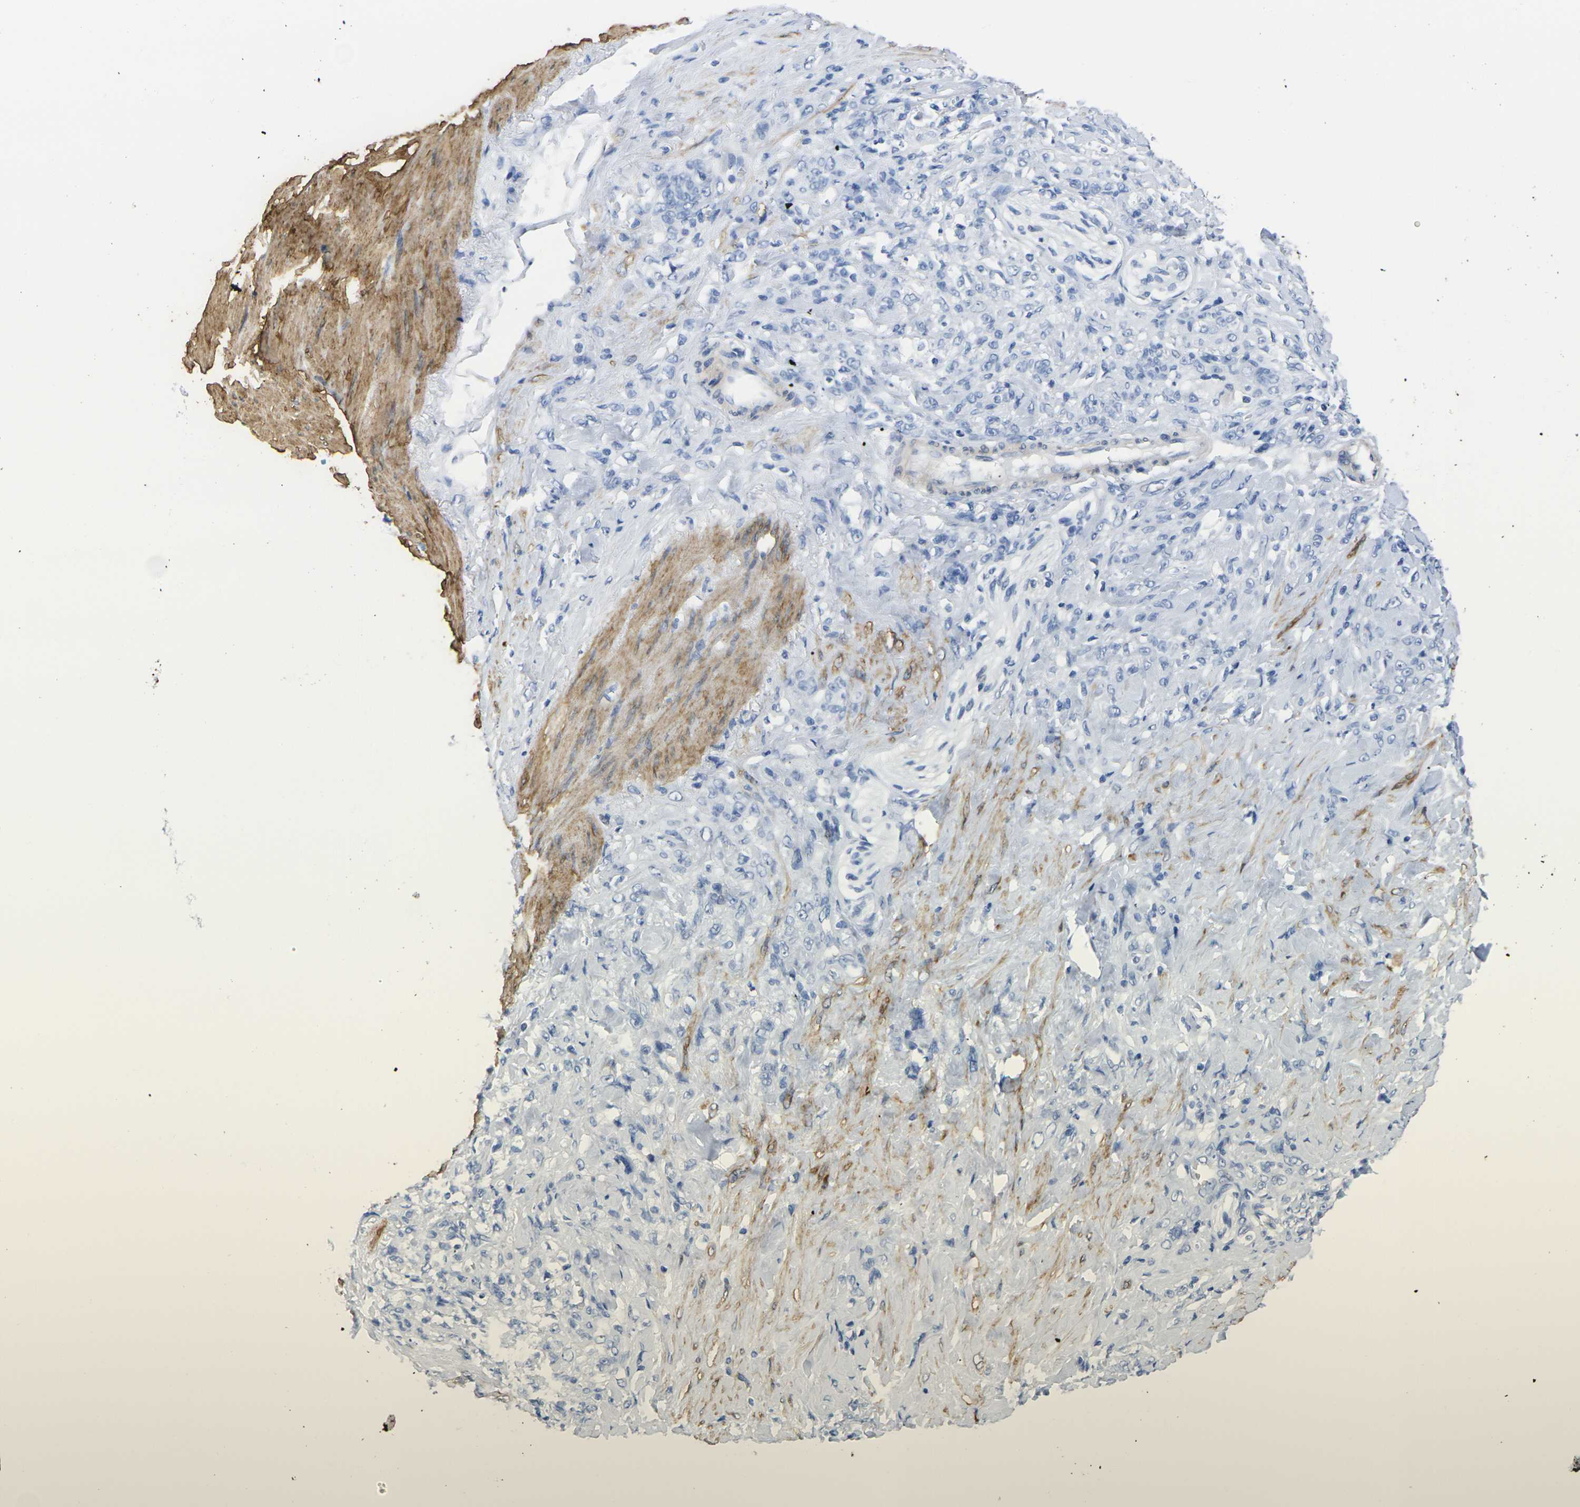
{"staining": {"intensity": "negative", "quantity": "none", "location": "none"}, "tissue": "stomach cancer", "cell_type": "Tumor cells", "image_type": "cancer", "snomed": [{"axis": "morphology", "description": "Adenocarcinoma, NOS"}, {"axis": "topography", "description": "Stomach"}], "caption": "A high-resolution histopathology image shows IHC staining of stomach adenocarcinoma, which shows no significant positivity in tumor cells. (IHC, brightfield microscopy, high magnification).", "gene": "CNN1", "patient": {"sex": "male", "age": 82}}